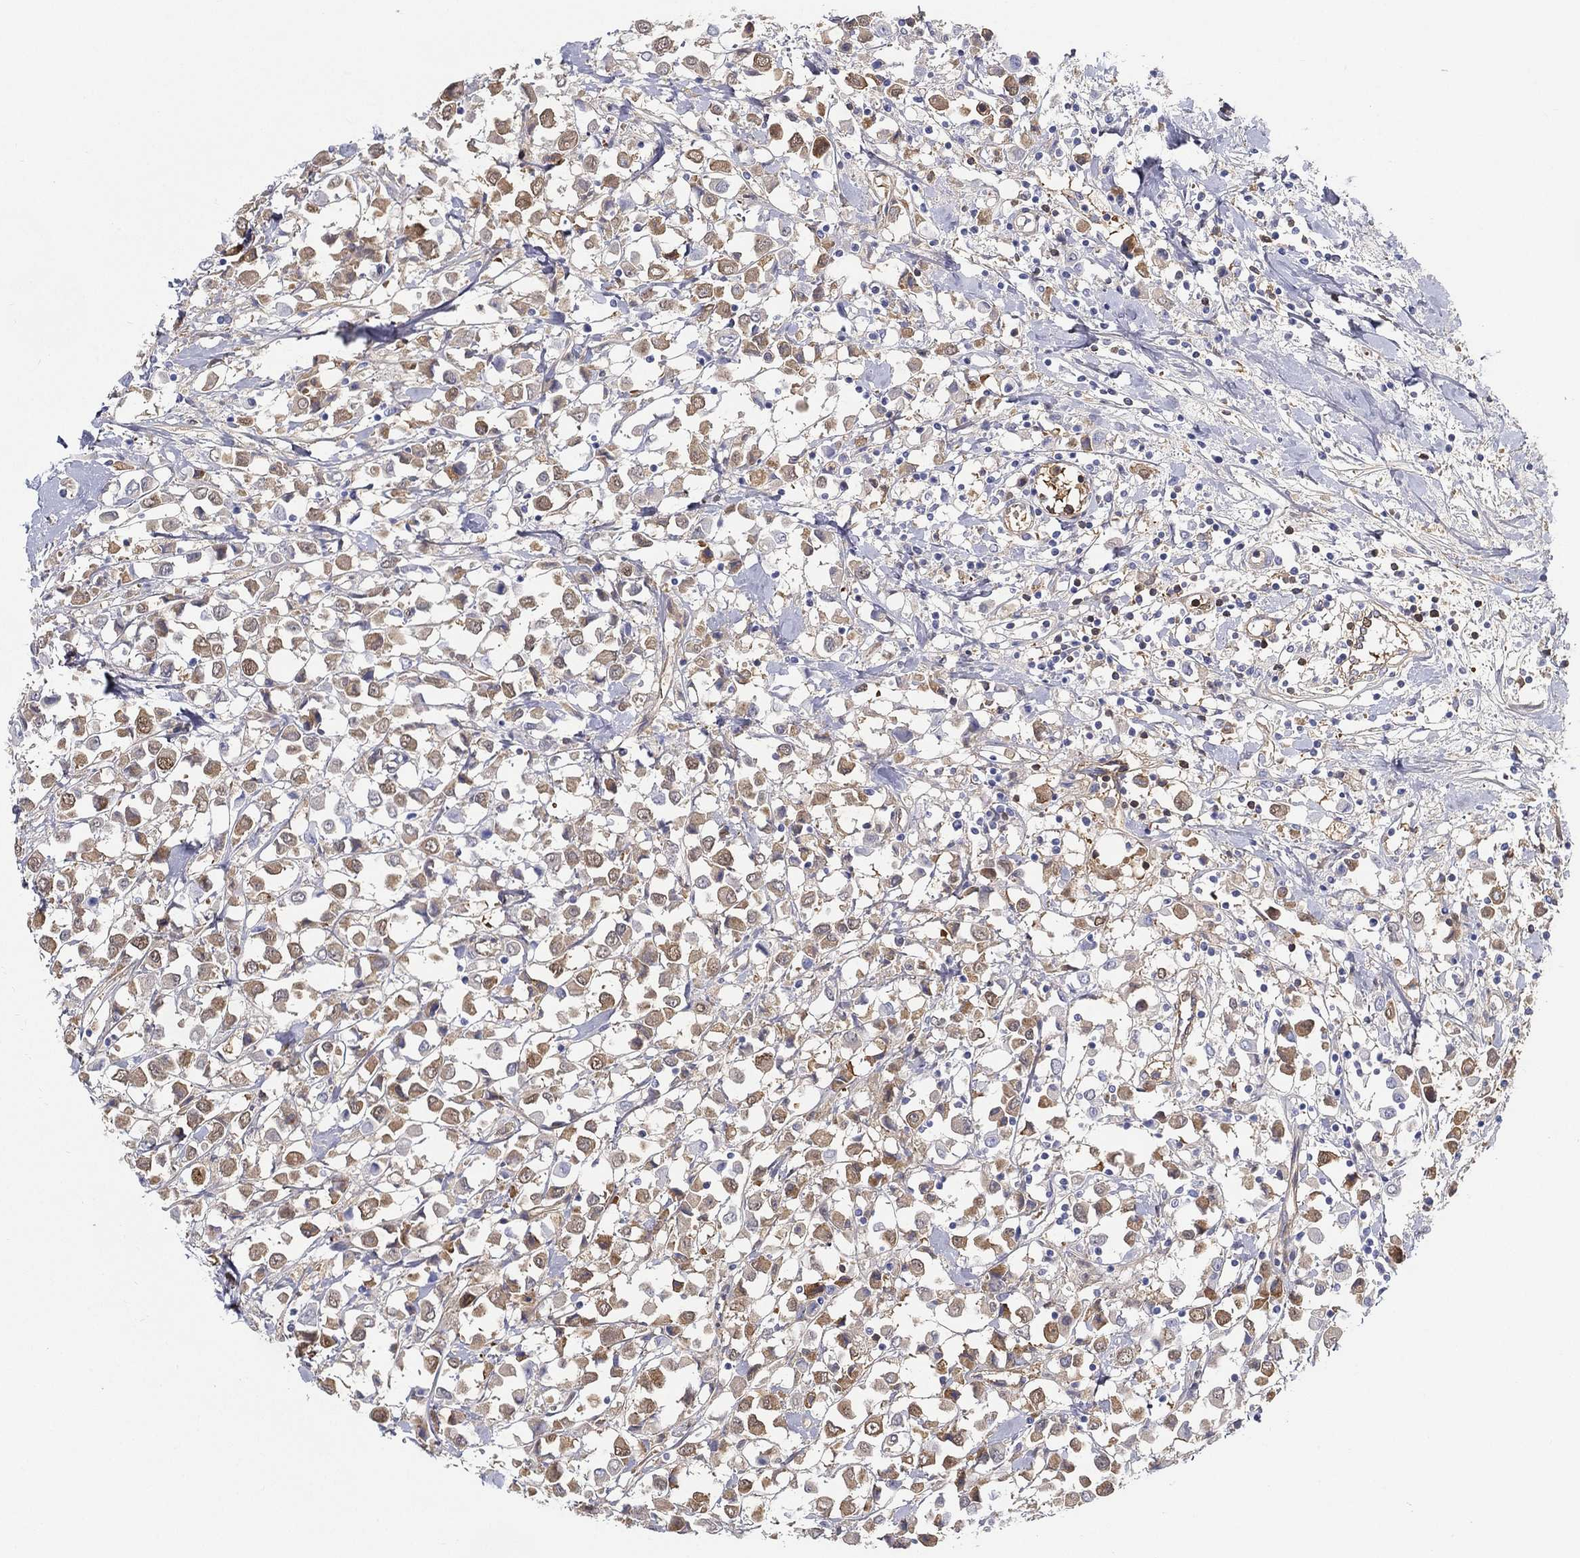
{"staining": {"intensity": "moderate", "quantity": "25%-75%", "location": "cytoplasmic/membranous"}, "tissue": "breast cancer", "cell_type": "Tumor cells", "image_type": "cancer", "snomed": [{"axis": "morphology", "description": "Duct carcinoma"}, {"axis": "topography", "description": "Breast"}], "caption": "Protein expression analysis of human breast cancer reveals moderate cytoplasmic/membranous positivity in about 25%-75% of tumor cells.", "gene": "IFNB1", "patient": {"sex": "female", "age": 61}}